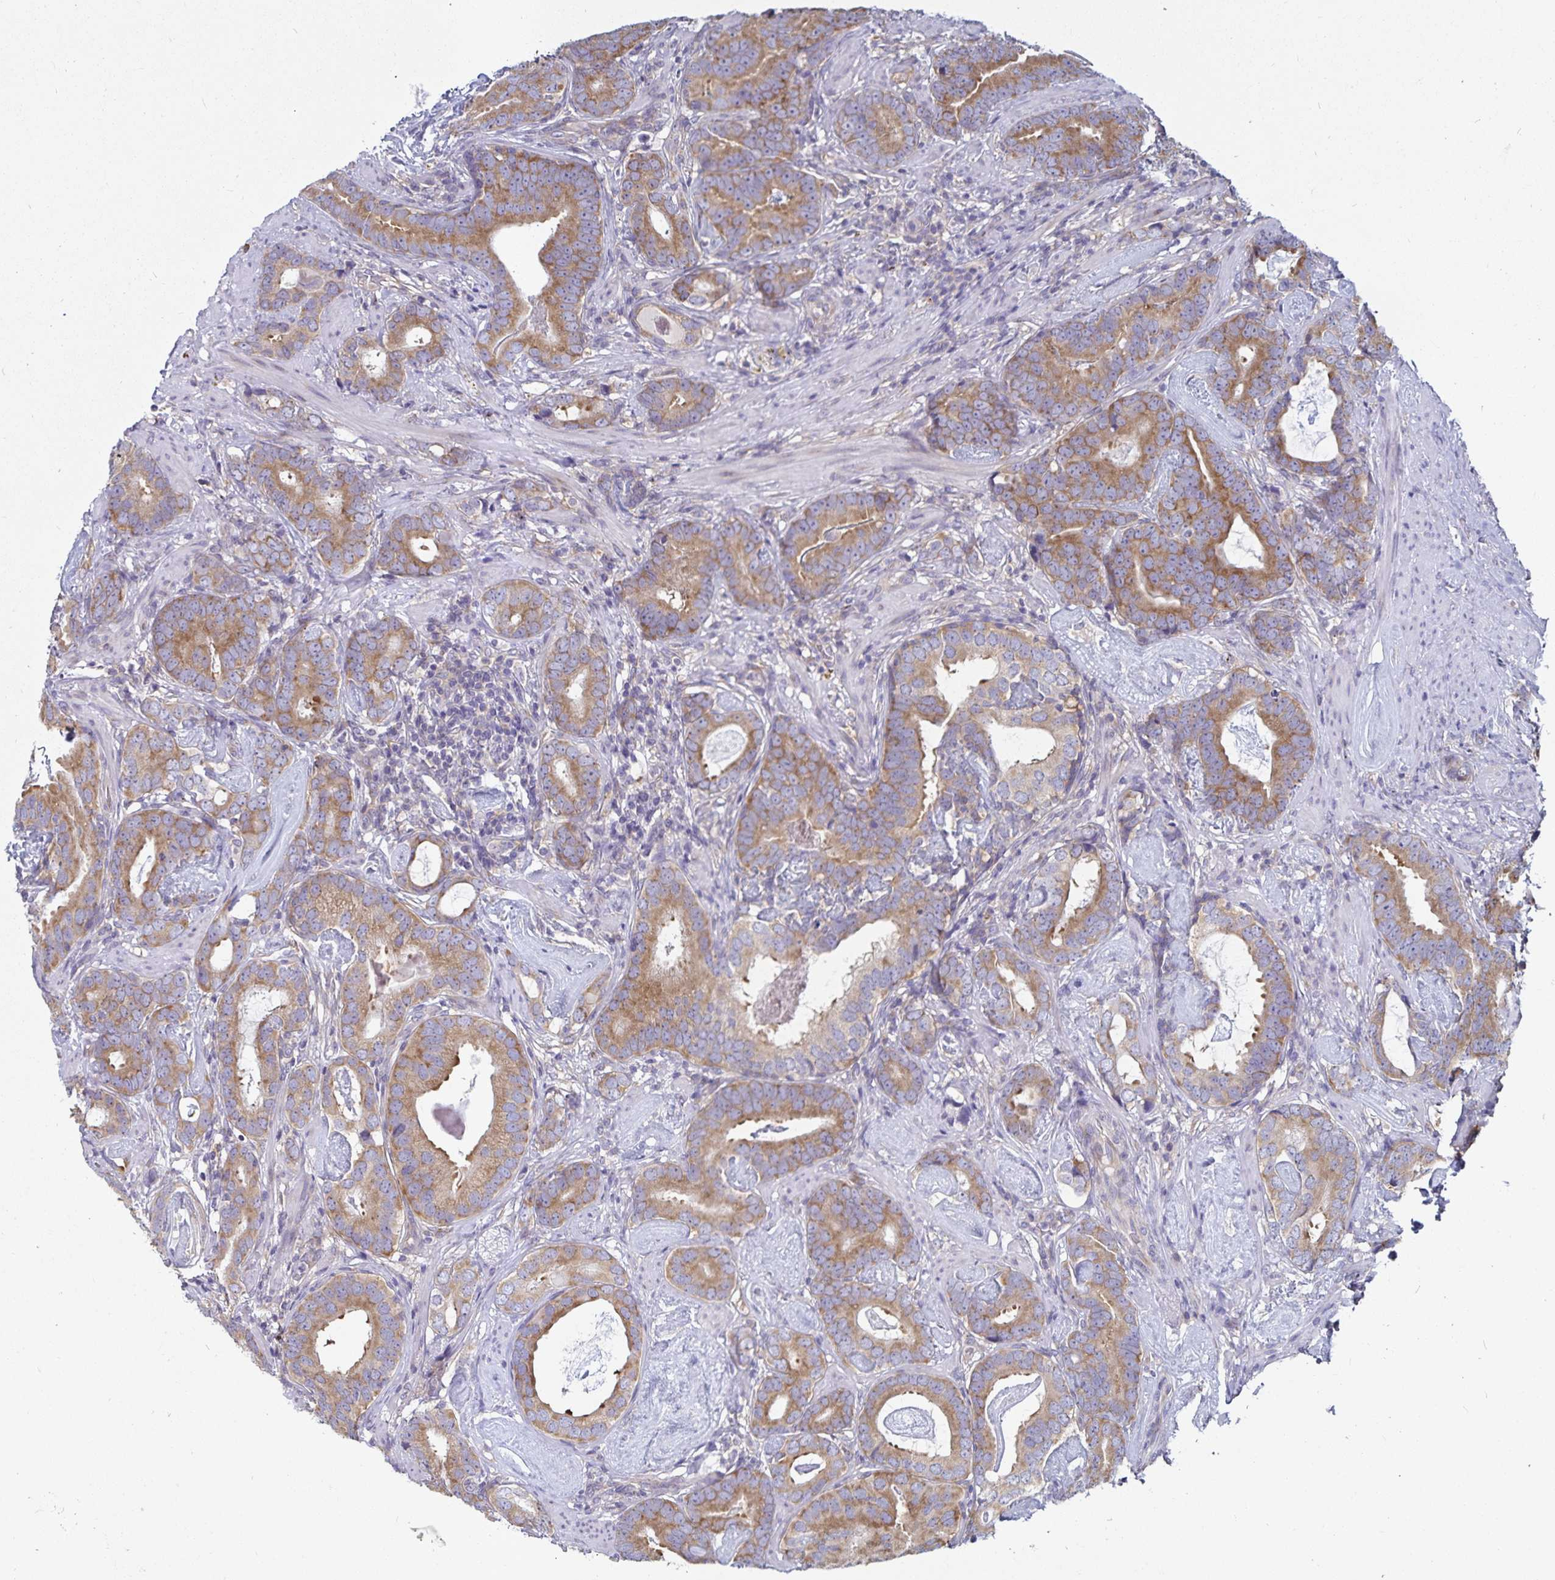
{"staining": {"intensity": "moderate", "quantity": ">75%", "location": "cytoplasmic/membranous"}, "tissue": "prostate cancer", "cell_type": "Tumor cells", "image_type": "cancer", "snomed": [{"axis": "morphology", "description": "Adenocarcinoma, Low grade"}, {"axis": "topography", "description": "Prostate and seminal vesicle, NOS"}], "caption": "Immunohistochemistry of prostate low-grade adenocarcinoma demonstrates medium levels of moderate cytoplasmic/membranous expression in approximately >75% of tumor cells.", "gene": "FAM120A", "patient": {"sex": "male", "age": 71}}